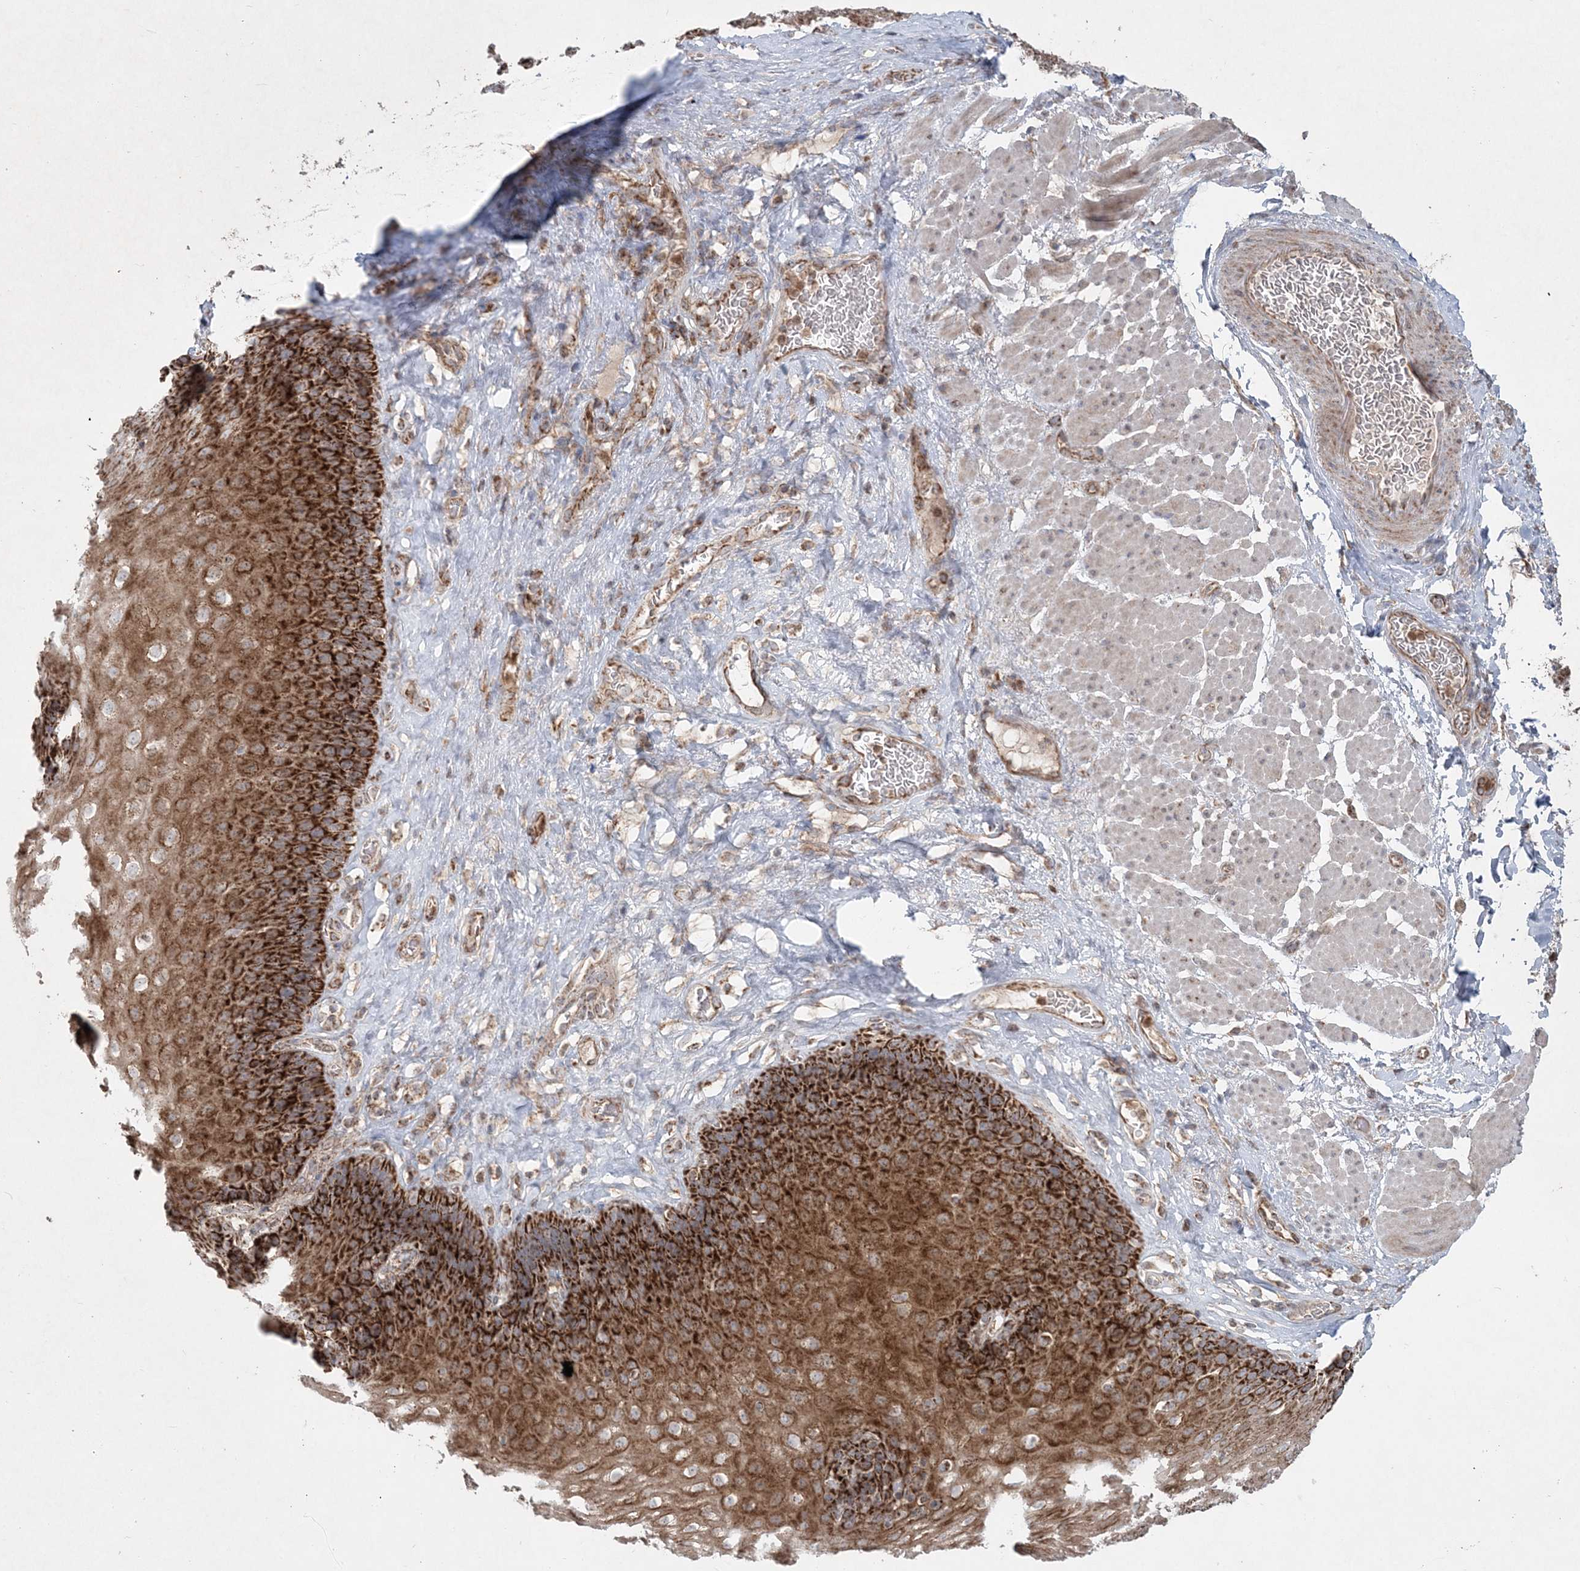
{"staining": {"intensity": "strong", "quantity": ">75%", "location": "cytoplasmic/membranous"}, "tissue": "esophagus", "cell_type": "Squamous epithelial cells", "image_type": "normal", "snomed": [{"axis": "morphology", "description": "Normal tissue, NOS"}, {"axis": "topography", "description": "Esophagus"}], "caption": "Immunohistochemistry (IHC) micrograph of unremarkable esophagus stained for a protein (brown), which demonstrates high levels of strong cytoplasmic/membranous positivity in about >75% of squamous epithelial cells.", "gene": "LRPPRC", "patient": {"sex": "female", "age": 66}}